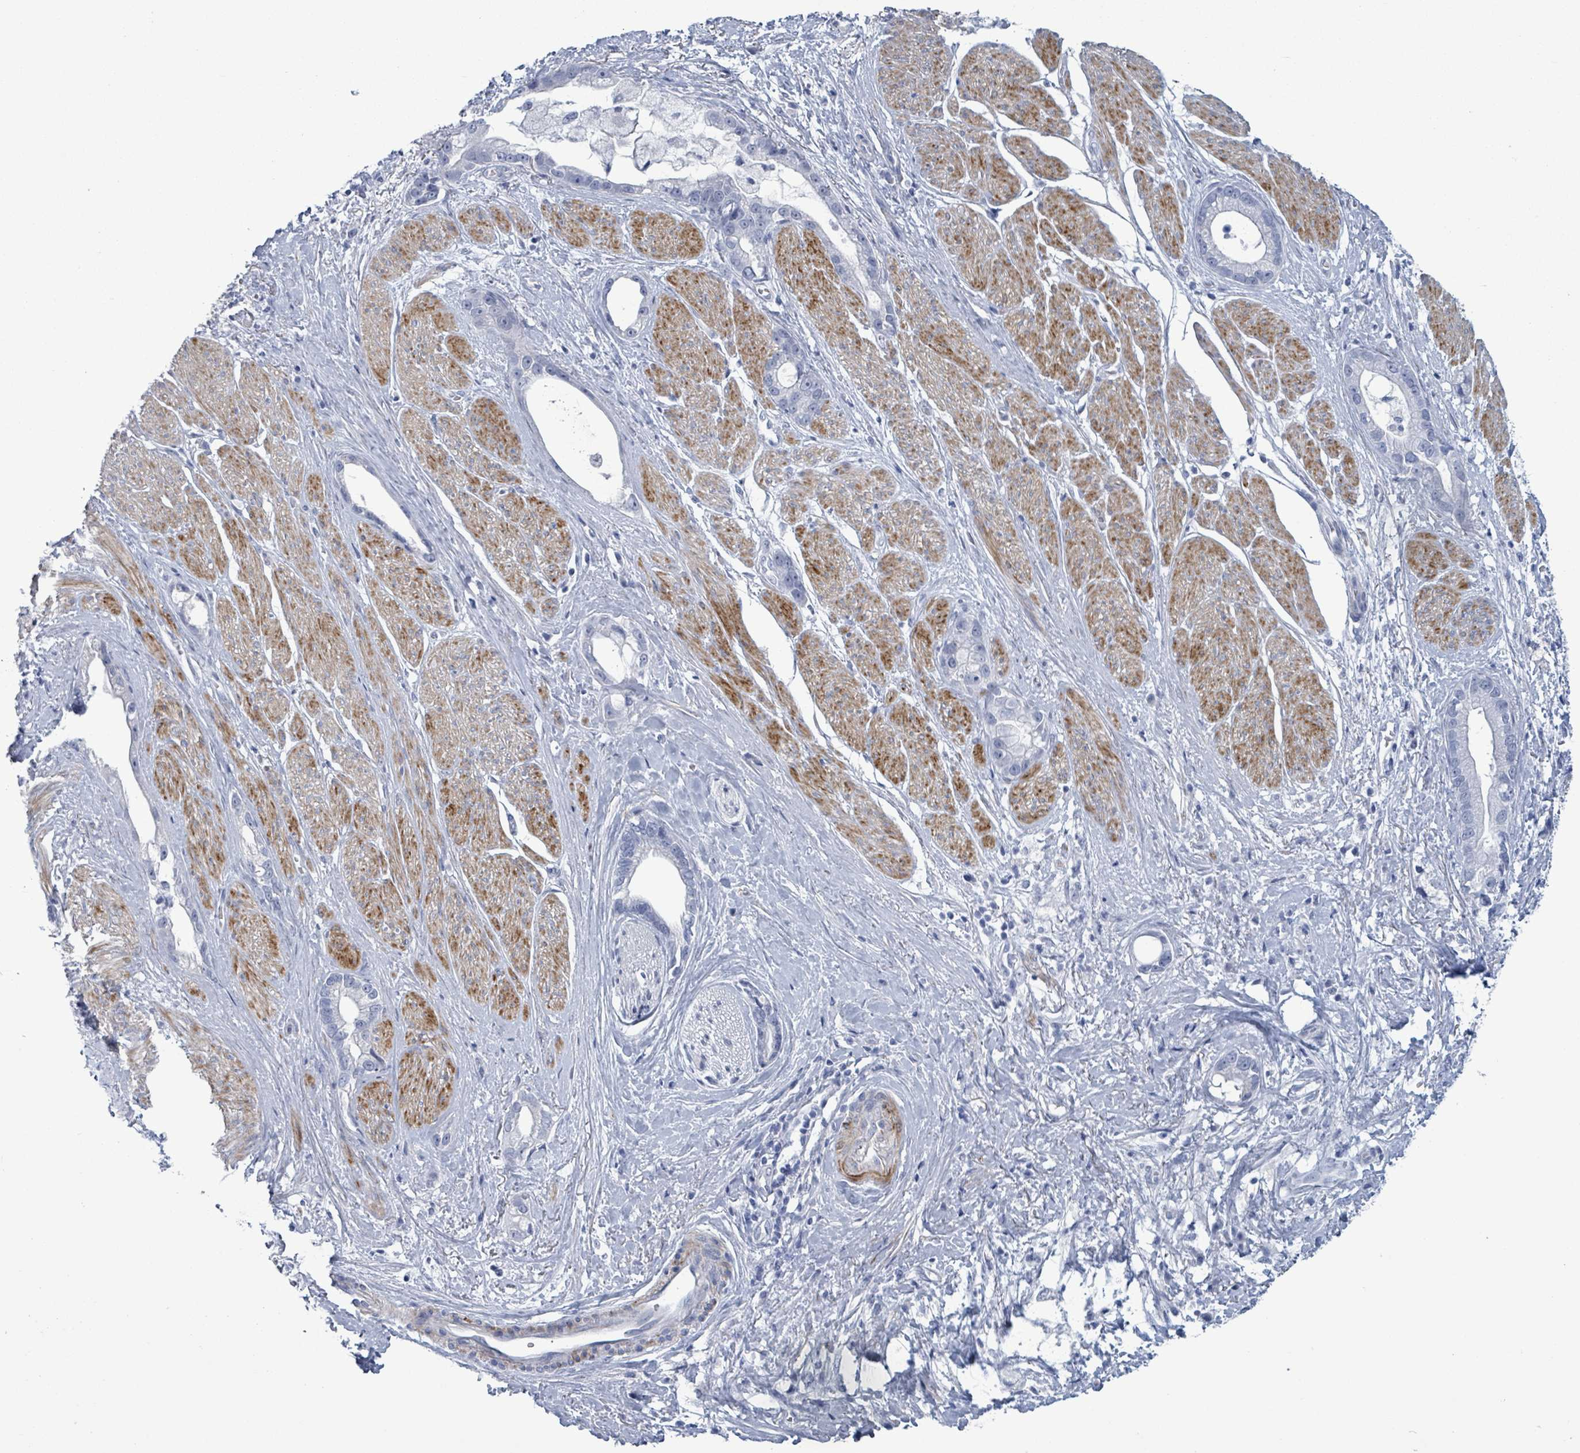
{"staining": {"intensity": "negative", "quantity": "none", "location": "none"}, "tissue": "stomach cancer", "cell_type": "Tumor cells", "image_type": "cancer", "snomed": [{"axis": "morphology", "description": "Adenocarcinoma, NOS"}, {"axis": "topography", "description": "Stomach"}], "caption": "Micrograph shows no protein staining in tumor cells of stomach cancer tissue.", "gene": "ZNF771", "patient": {"sex": "male", "age": 55}}